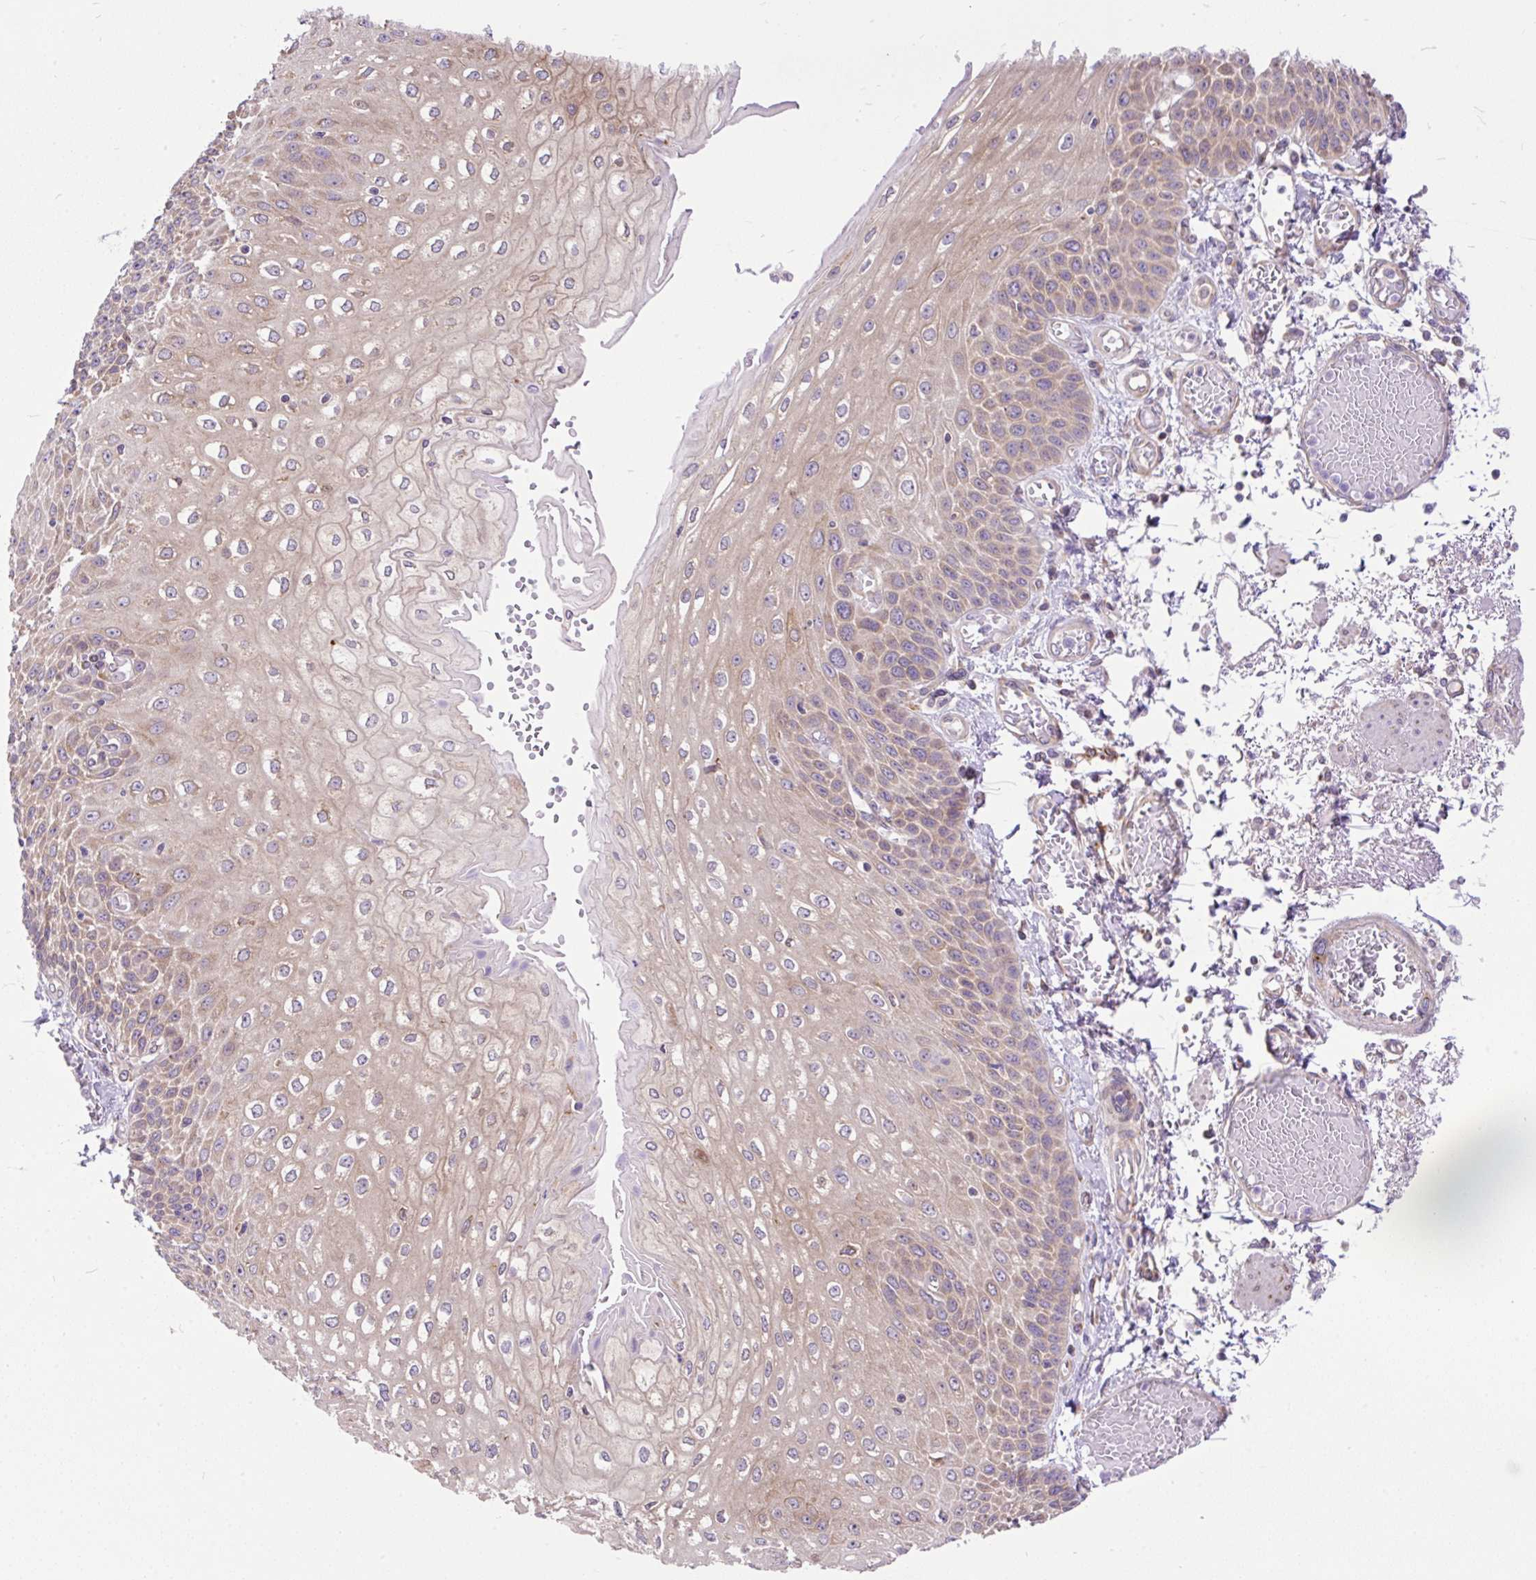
{"staining": {"intensity": "moderate", "quantity": "25%-75%", "location": "cytoplasmic/membranous"}, "tissue": "esophagus", "cell_type": "Squamous epithelial cells", "image_type": "normal", "snomed": [{"axis": "morphology", "description": "Normal tissue, NOS"}, {"axis": "morphology", "description": "Adenocarcinoma, NOS"}, {"axis": "topography", "description": "Esophagus"}], "caption": "Immunohistochemical staining of unremarkable human esophagus demonstrates 25%-75% levels of moderate cytoplasmic/membranous protein expression in about 25%-75% of squamous epithelial cells. The staining was performed using DAB (3,3'-diaminobenzidine) to visualize the protein expression in brown, while the nuclei were stained in blue with hematoxylin (Magnification: 20x).", "gene": "TRIM17", "patient": {"sex": "male", "age": 81}}